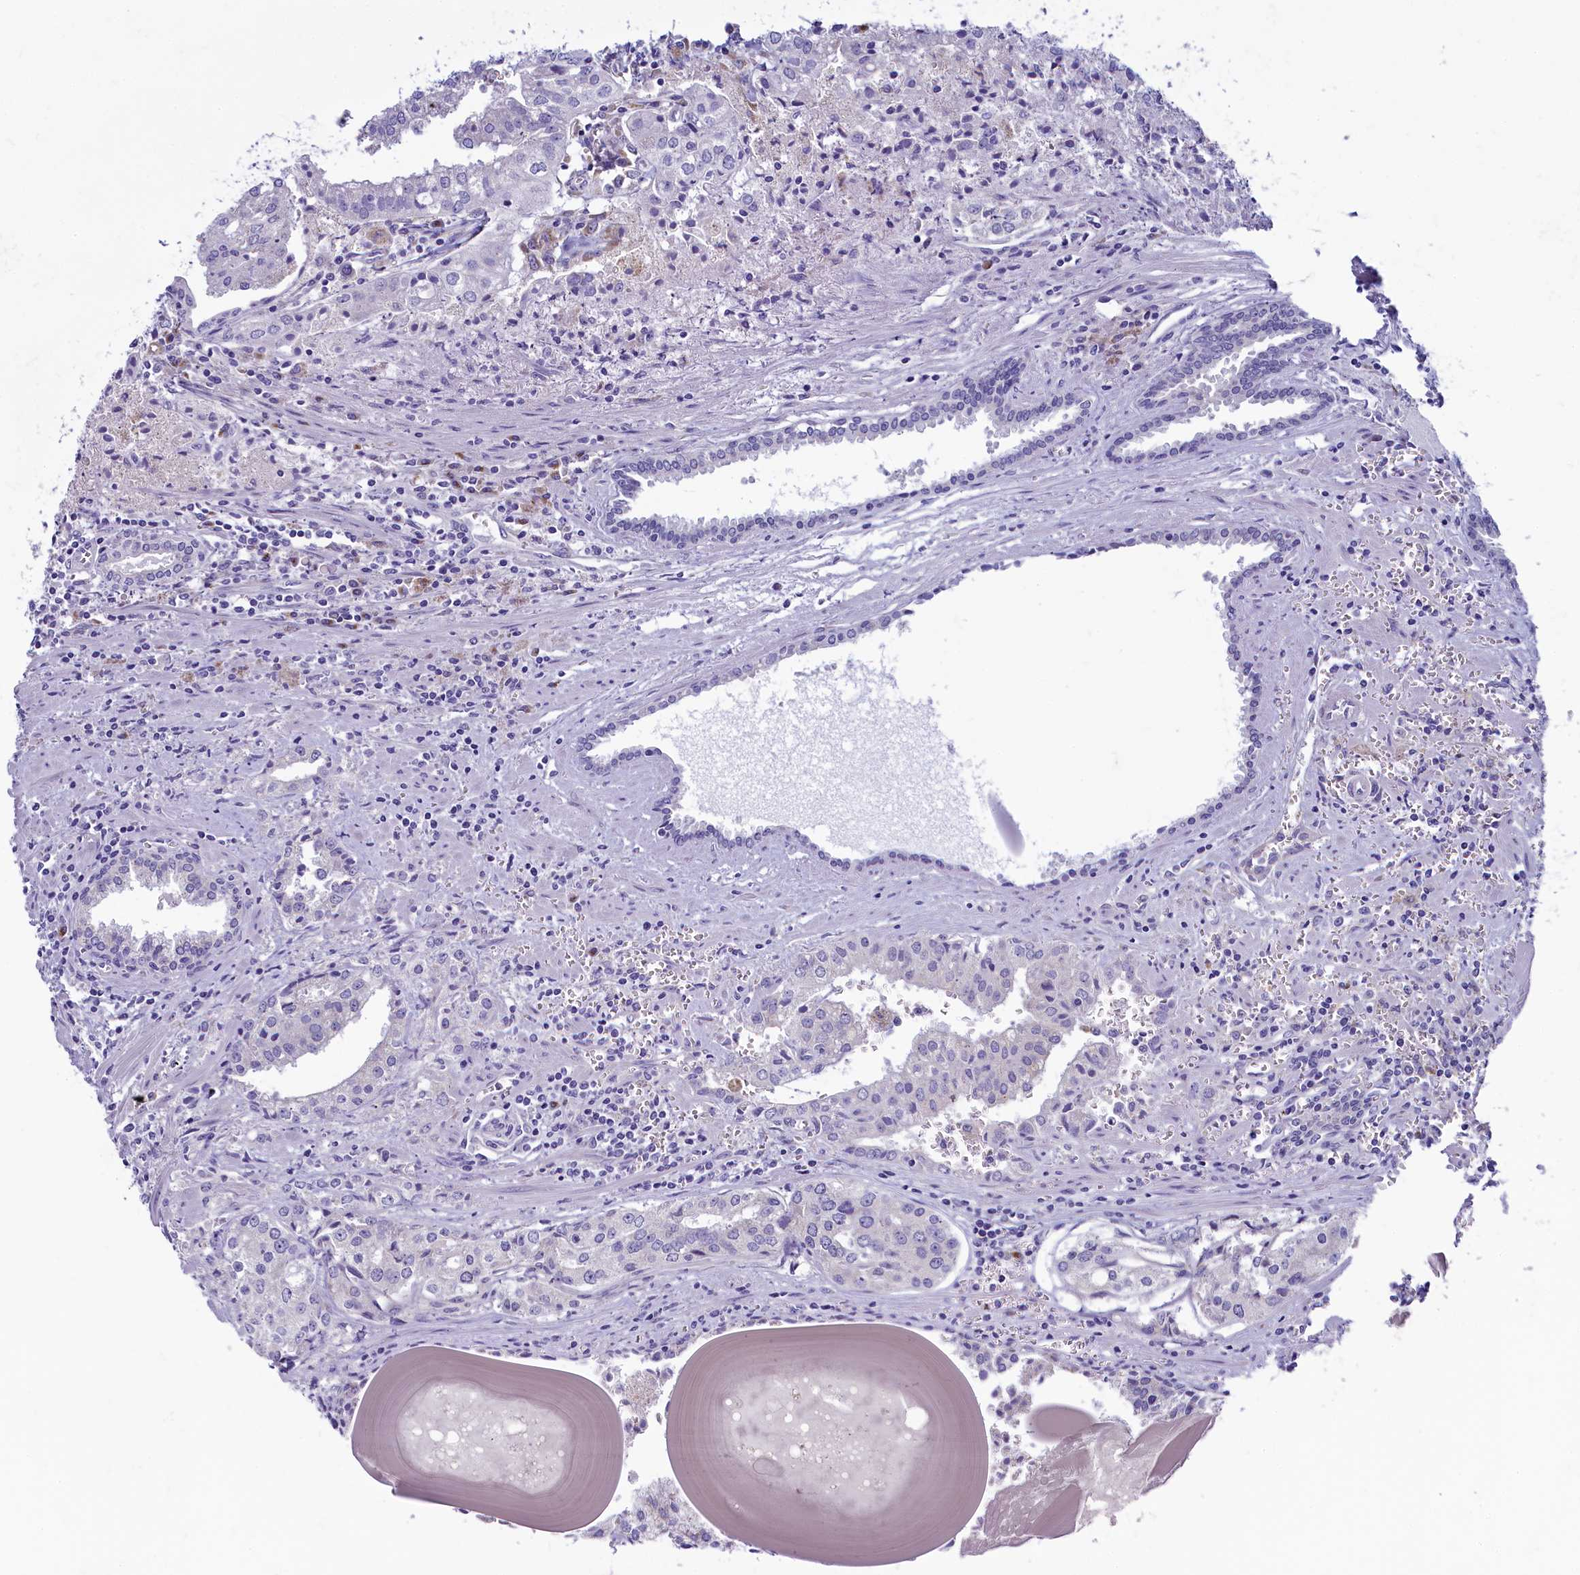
{"staining": {"intensity": "negative", "quantity": "none", "location": "none"}, "tissue": "prostate cancer", "cell_type": "Tumor cells", "image_type": "cancer", "snomed": [{"axis": "morphology", "description": "Adenocarcinoma, High grade"}, {"axis": "topography", "description": "Prostate"}], "caption": "High power microscopy image of an immunohistochemistry (IHC) photomicrograph of adenocarcinoma (high-grade) (prostate), revealing no significant positivity in tumor cells.", "gene": "SKA3", "patient": {"sex": "male", "age": 68}}